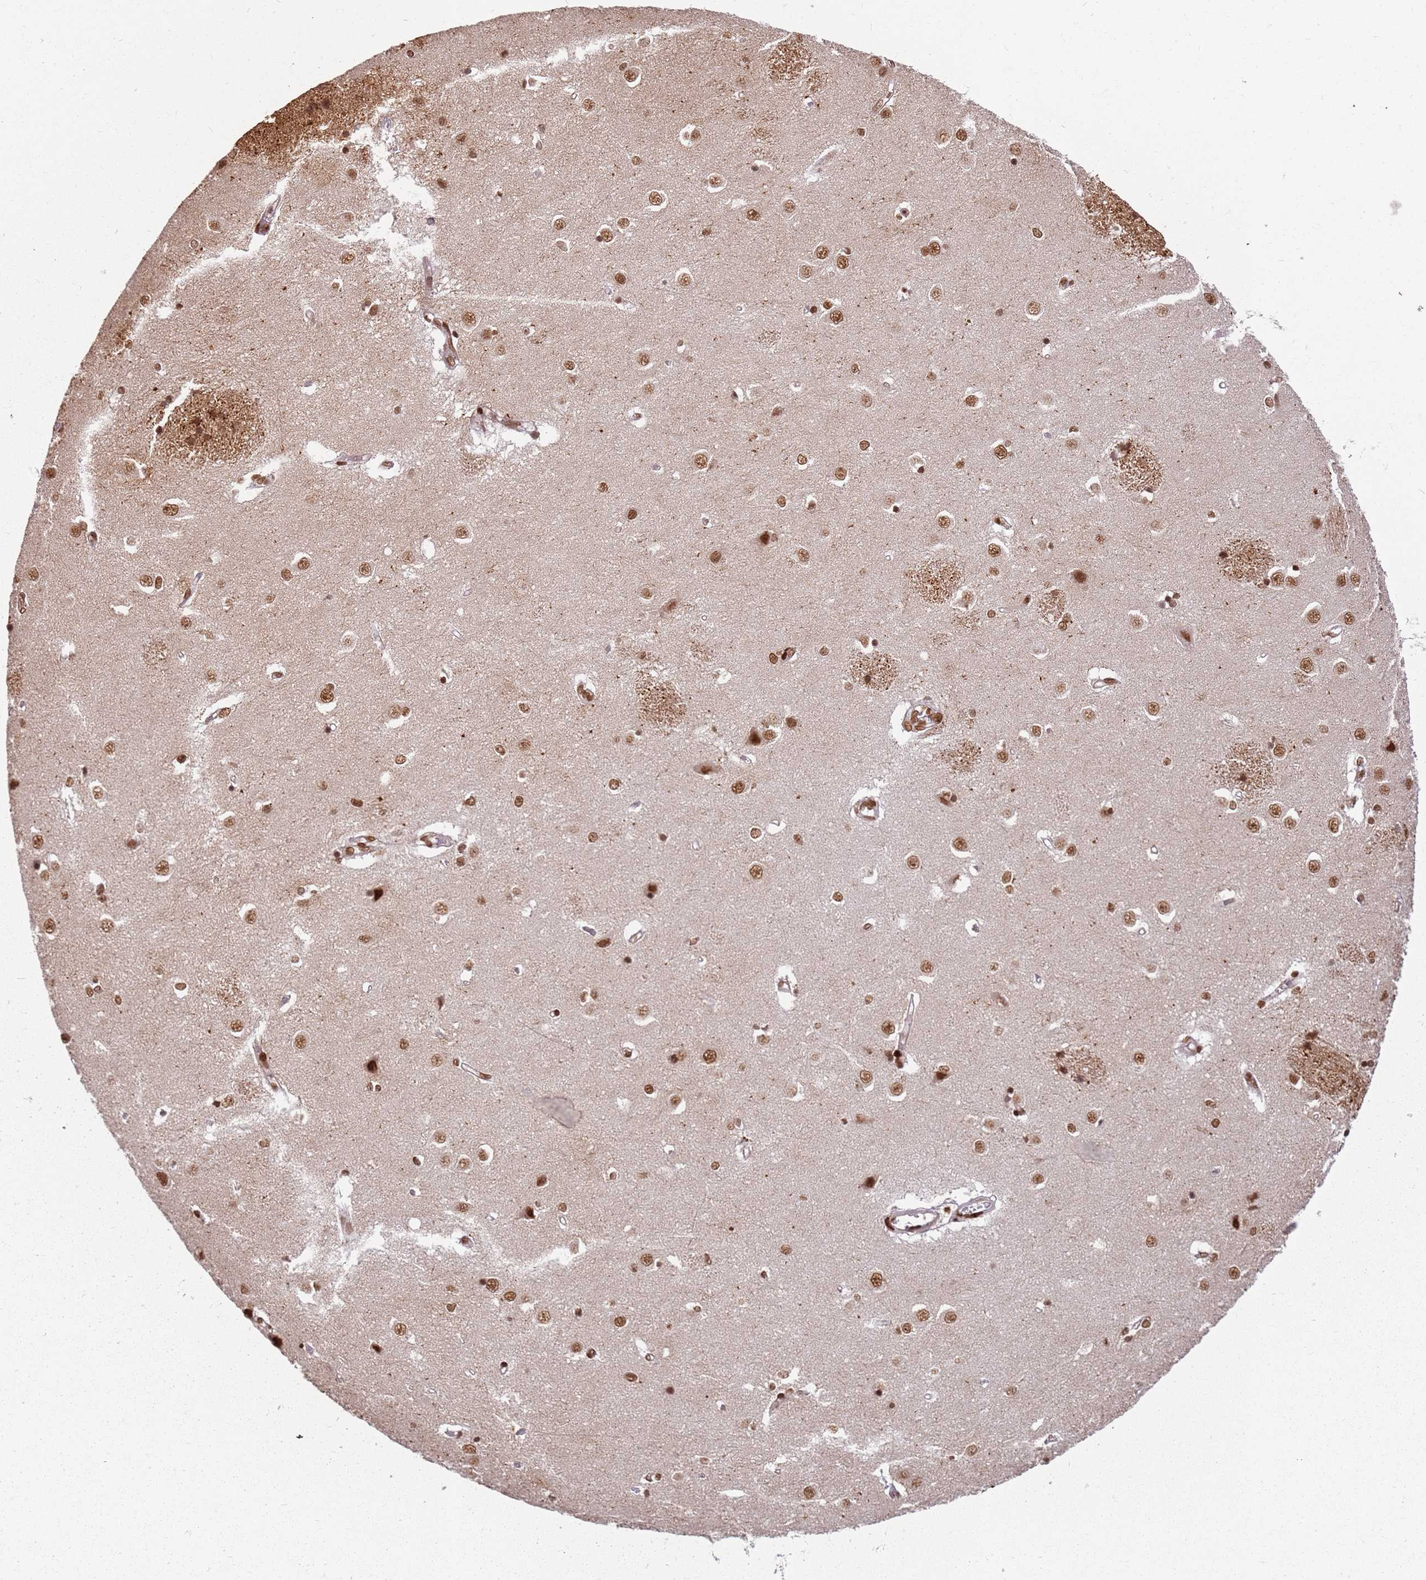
{"staining": {"intensity": "moderate", "quantity": "<25%", "location": "nuclear"}, "tissue": "caudate", "cell_type": "Glial cells", "image_type": "normal", "snomed": [{"axis": "morphology", "description": "Normal tissue, NOS"}, {"axis": "topography", "description": "Lateral ventricle wall"}], "caption": "The photomicrograph displays immunohistochemical staining of normal caudate. There is moderate nuclear staining is identified in about <25% of glial cells. (IHC, brightfield microscopy, high magnification).", "gene": "TENT4A", "patient": {"sex": "male", "age": 37}}